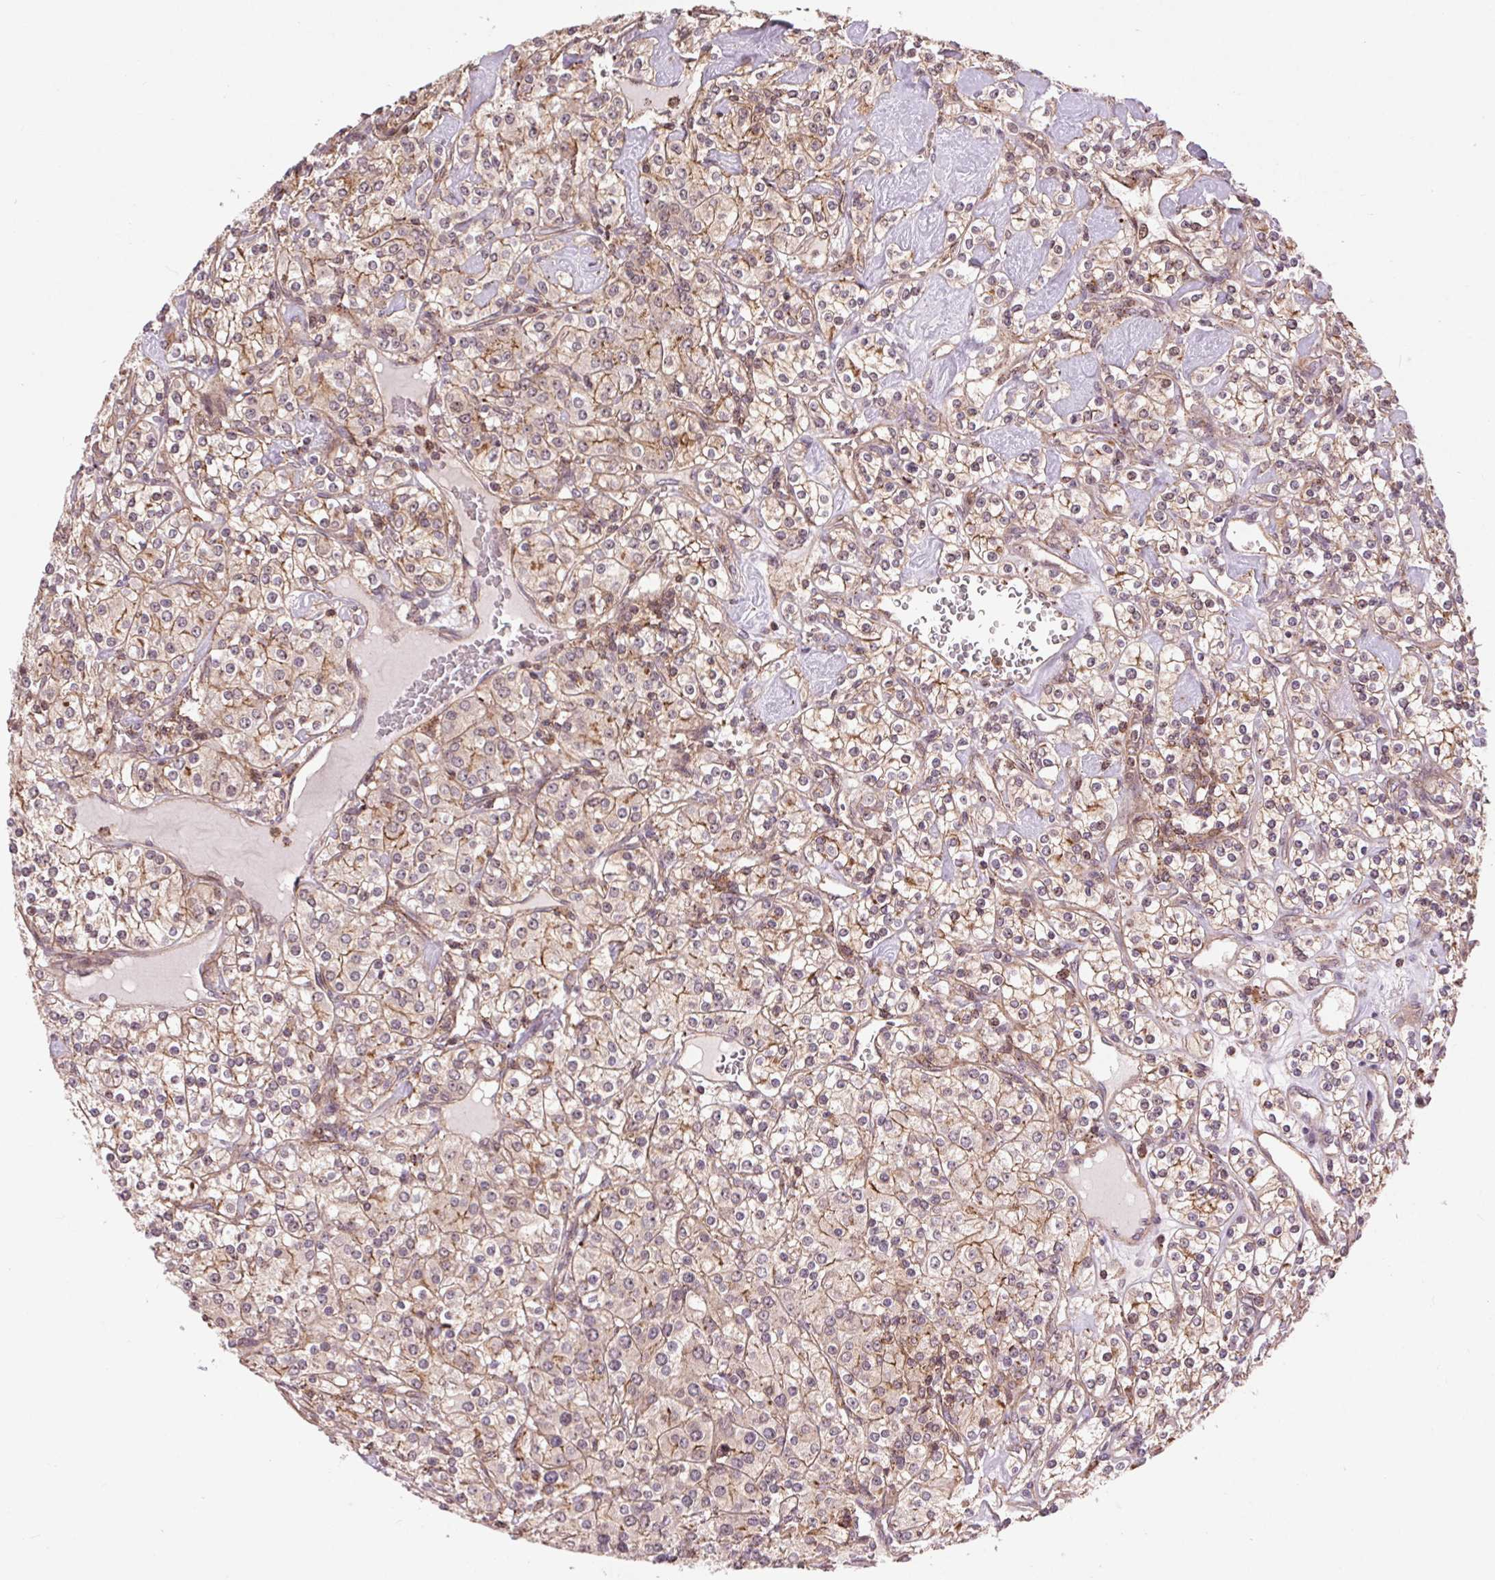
{"staining": {"intensity": "weak", "quantity": ">75%", "location": "cytoplasmic/membranous"}, "tissue": "renal cancer", "cell_type": "Tumor cells", "image_type": "cancer", "snomed": [{"axis": "morphology", "description": "Adenocarcinoma, NOS"}, {"axis": "topography", "description": "Kidney"}], "caption": "Immunohistochemical staining of renal cancer shows low levels of weak cytoplasmic/membranous staining in approximately >75% of tumor cells.", "gene": "CHMP4B", "patient": {"sex": "male", "age": 77}}